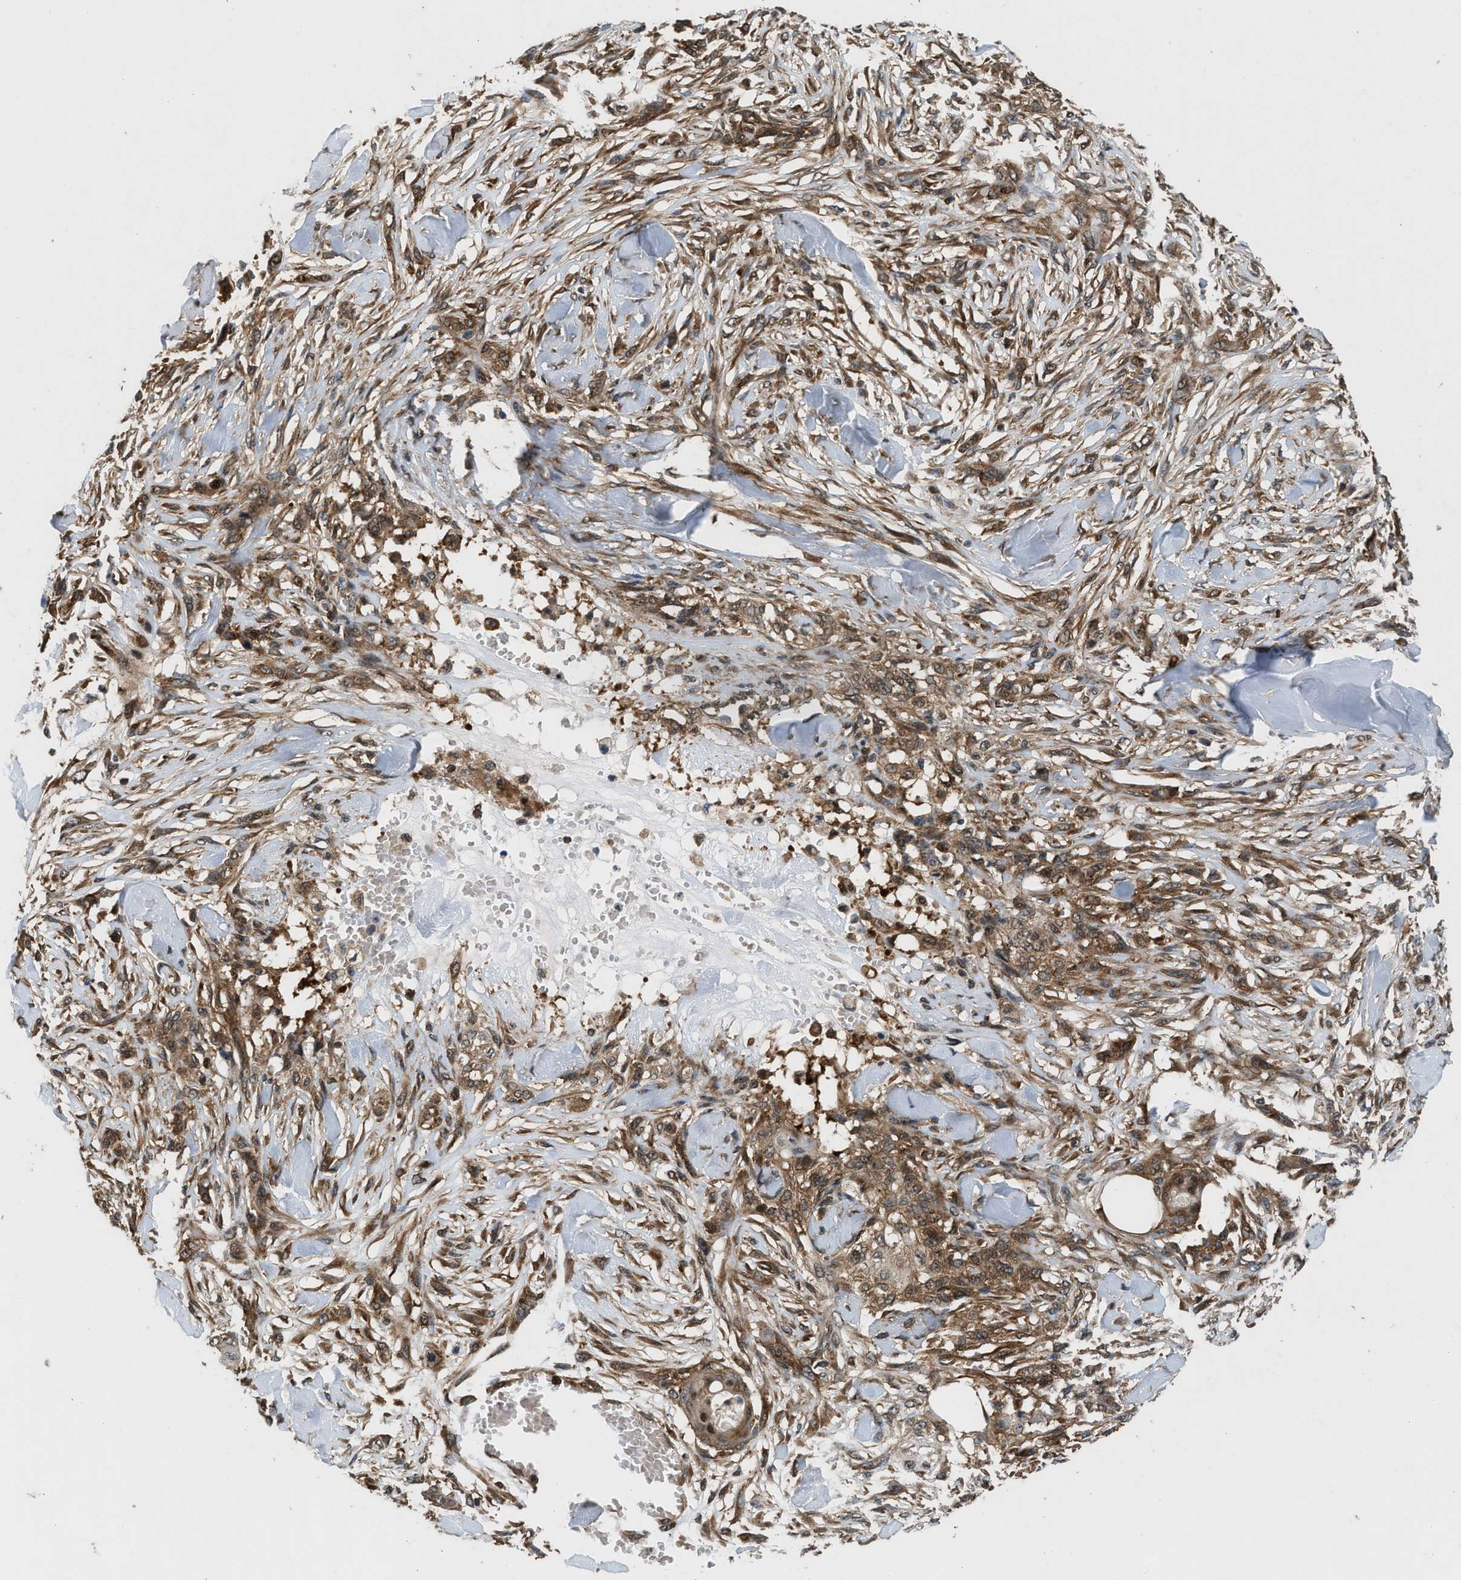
{"staining": {"intensity": "moderate", "quantity": ">75%", "location": "cytoplasmic/membranous"}, "tissue": "skin cancer", "cell_type": "Tumor cells", "image_type": "cancer", "snomed": [{"axis": "morphology", "description": "Normal tissue, NOS"}, {"axis": "morphology", "description": "Squamous cell carcinoma, NOS"}, {"axis": "topography", "description": "Skin"}], "caption": "Immunohistochemistry (IHC) (DAB) staining of human skin cancer displays moderate cytoplasmic/membranous protein expression in about >75% of tumor cells. The protein is shown in brown color, while the nuclei are stained blue.", "gene": "OXSR1", "patient": {"sex": "female", "age": 59}}